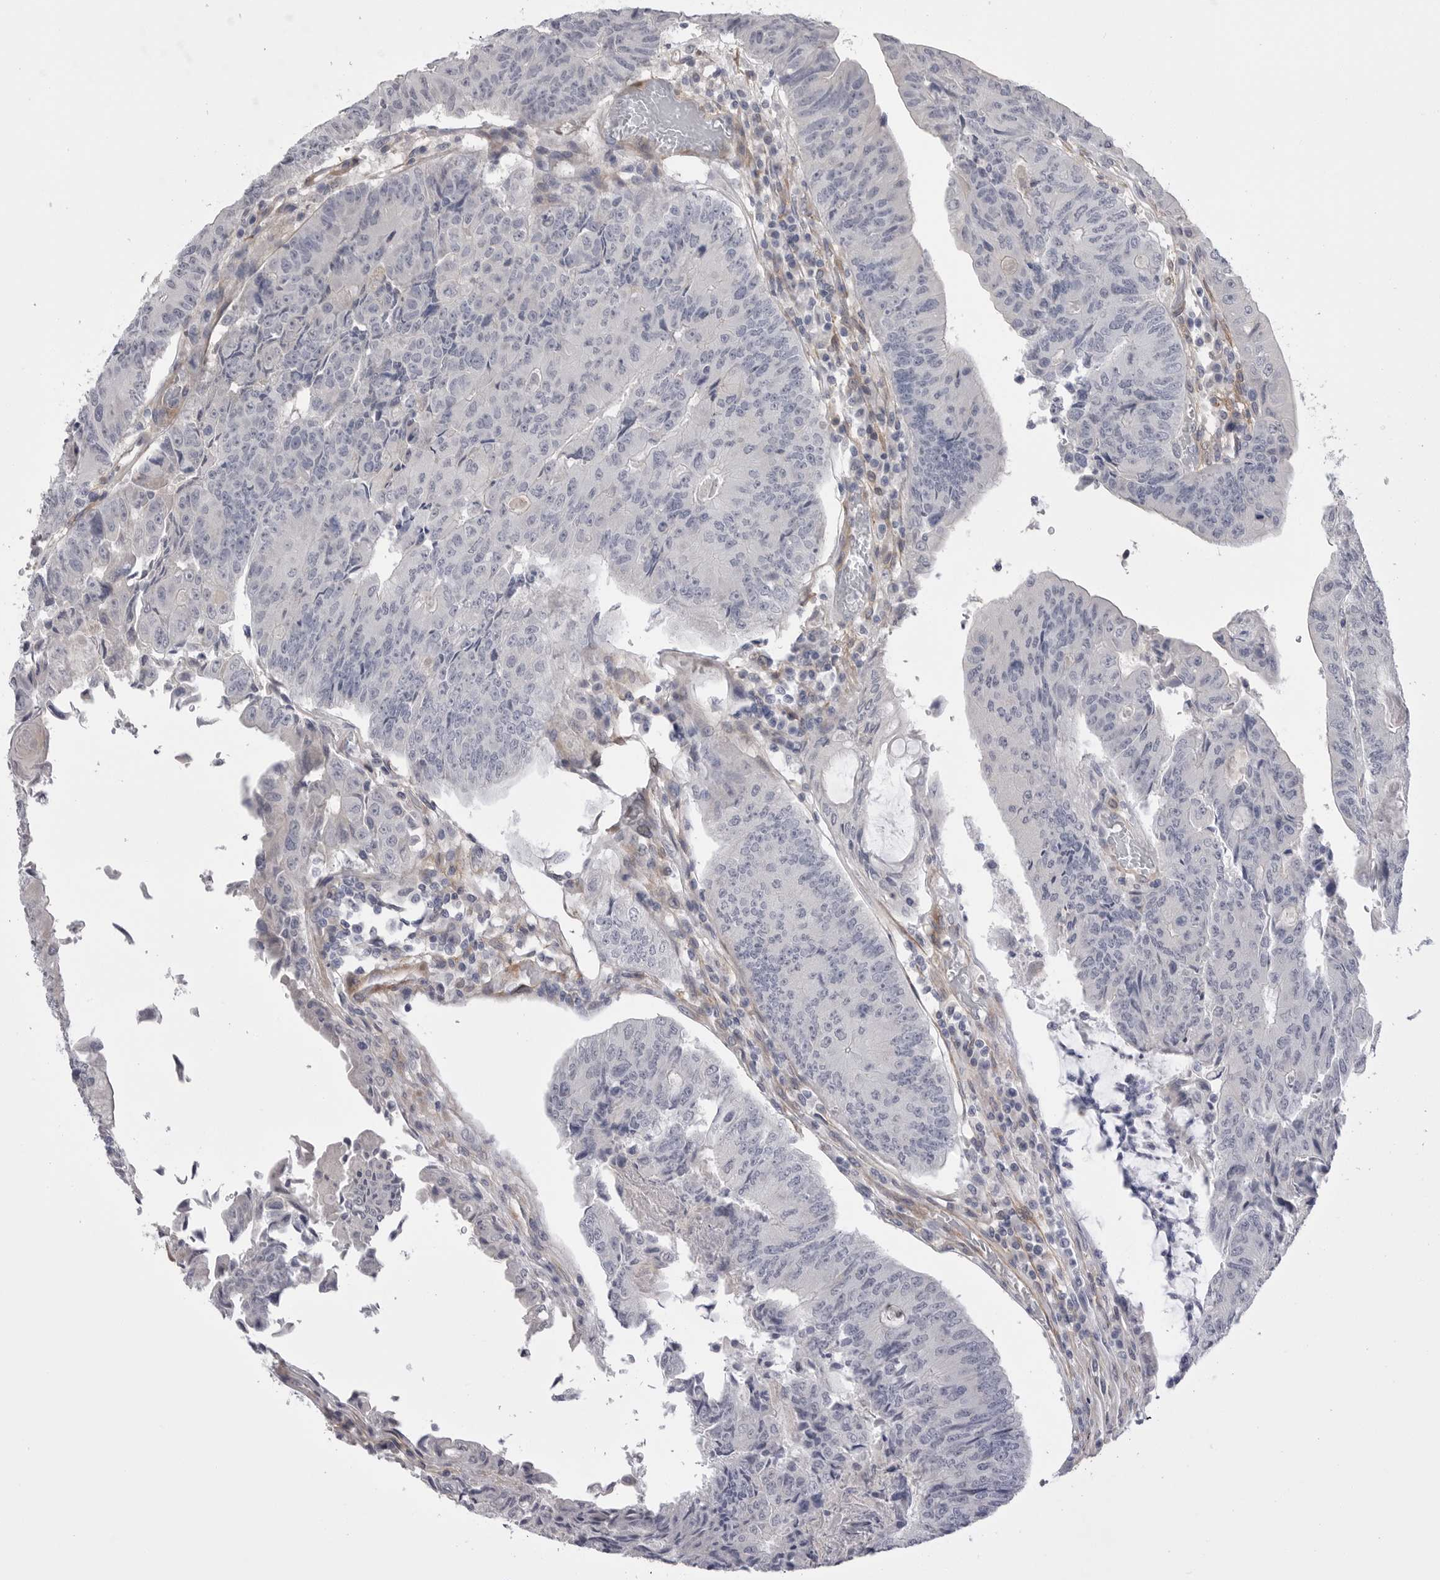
{"staining": {"intensity": "negative", "quantity": "none", "location": "none"}, "tissue": "colorectal cancer", "cell_type": "Tumor cells", "image_type": "cancer", "snomed": [{"axis": "morphology", "description": "Adenocarcinoma, NOS"}, {"axis": "topography", "description": "Colon"}], "caption": "A histopathology image of human colorectal cancer is negative for staining in tumor cells.", "gene": "AKAP12", "patient": {"sex": "female", "age": 67}}